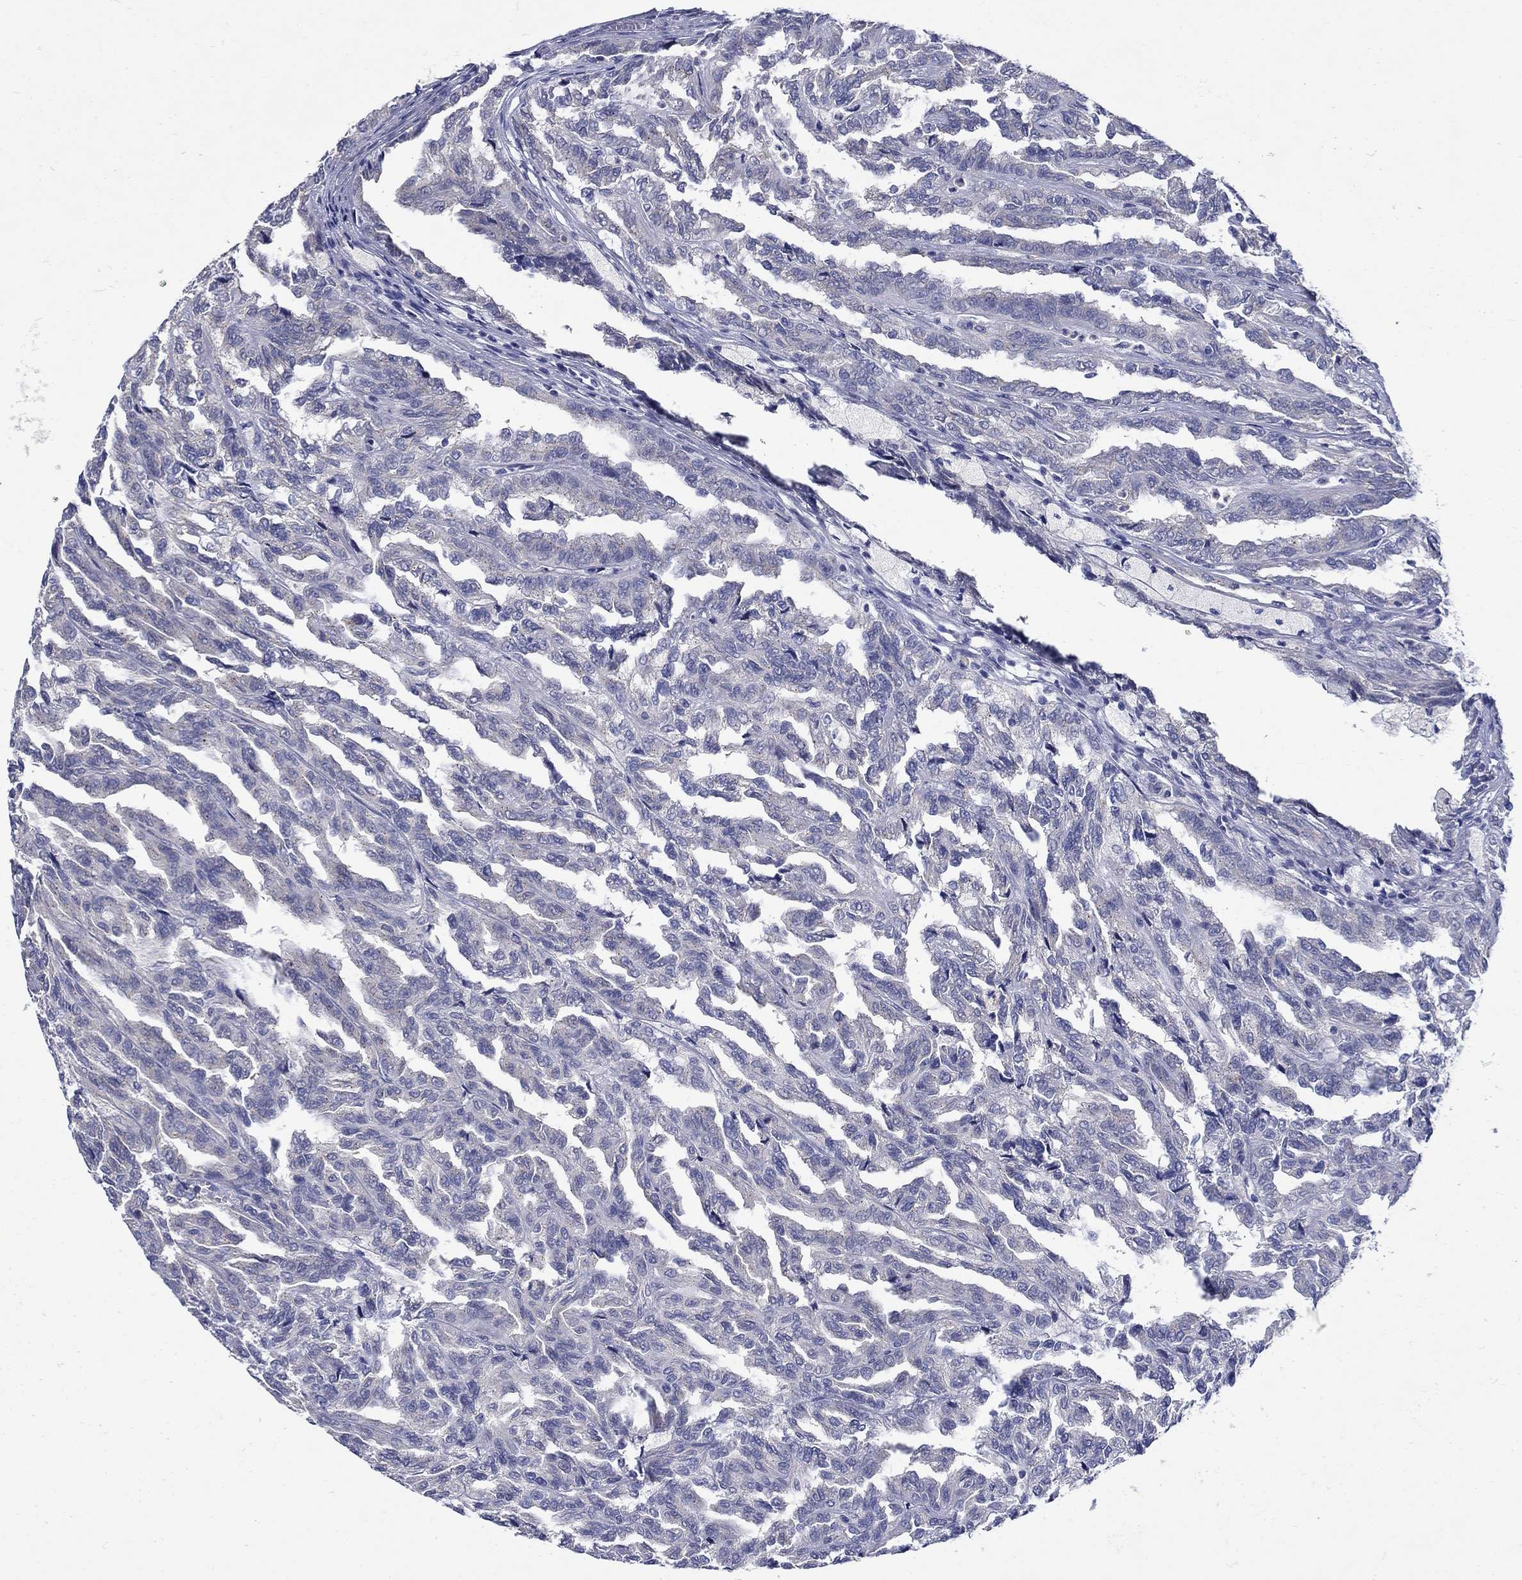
{"staining": {"intensity": "negative", "quantity": "none", "location": "none"}, "tissue": "renal cancer", "cell_type": "Tumor cells", "image_type": "cancer", "snomed": [{"axis": "morphology", "description": "Adenocarcinoma, NOS"}, {"axis": "topography", "description": "Kidney"}], "caption": "IHC image of neoplastic tissue: renal adenocarcinoma stained with DAB (3,3'-diaminobenzidine) demonstrates no significant protein positivity in tumor cells.", "gene": "SULT2B1", "patient": {"sex": "male", "age": 79}}